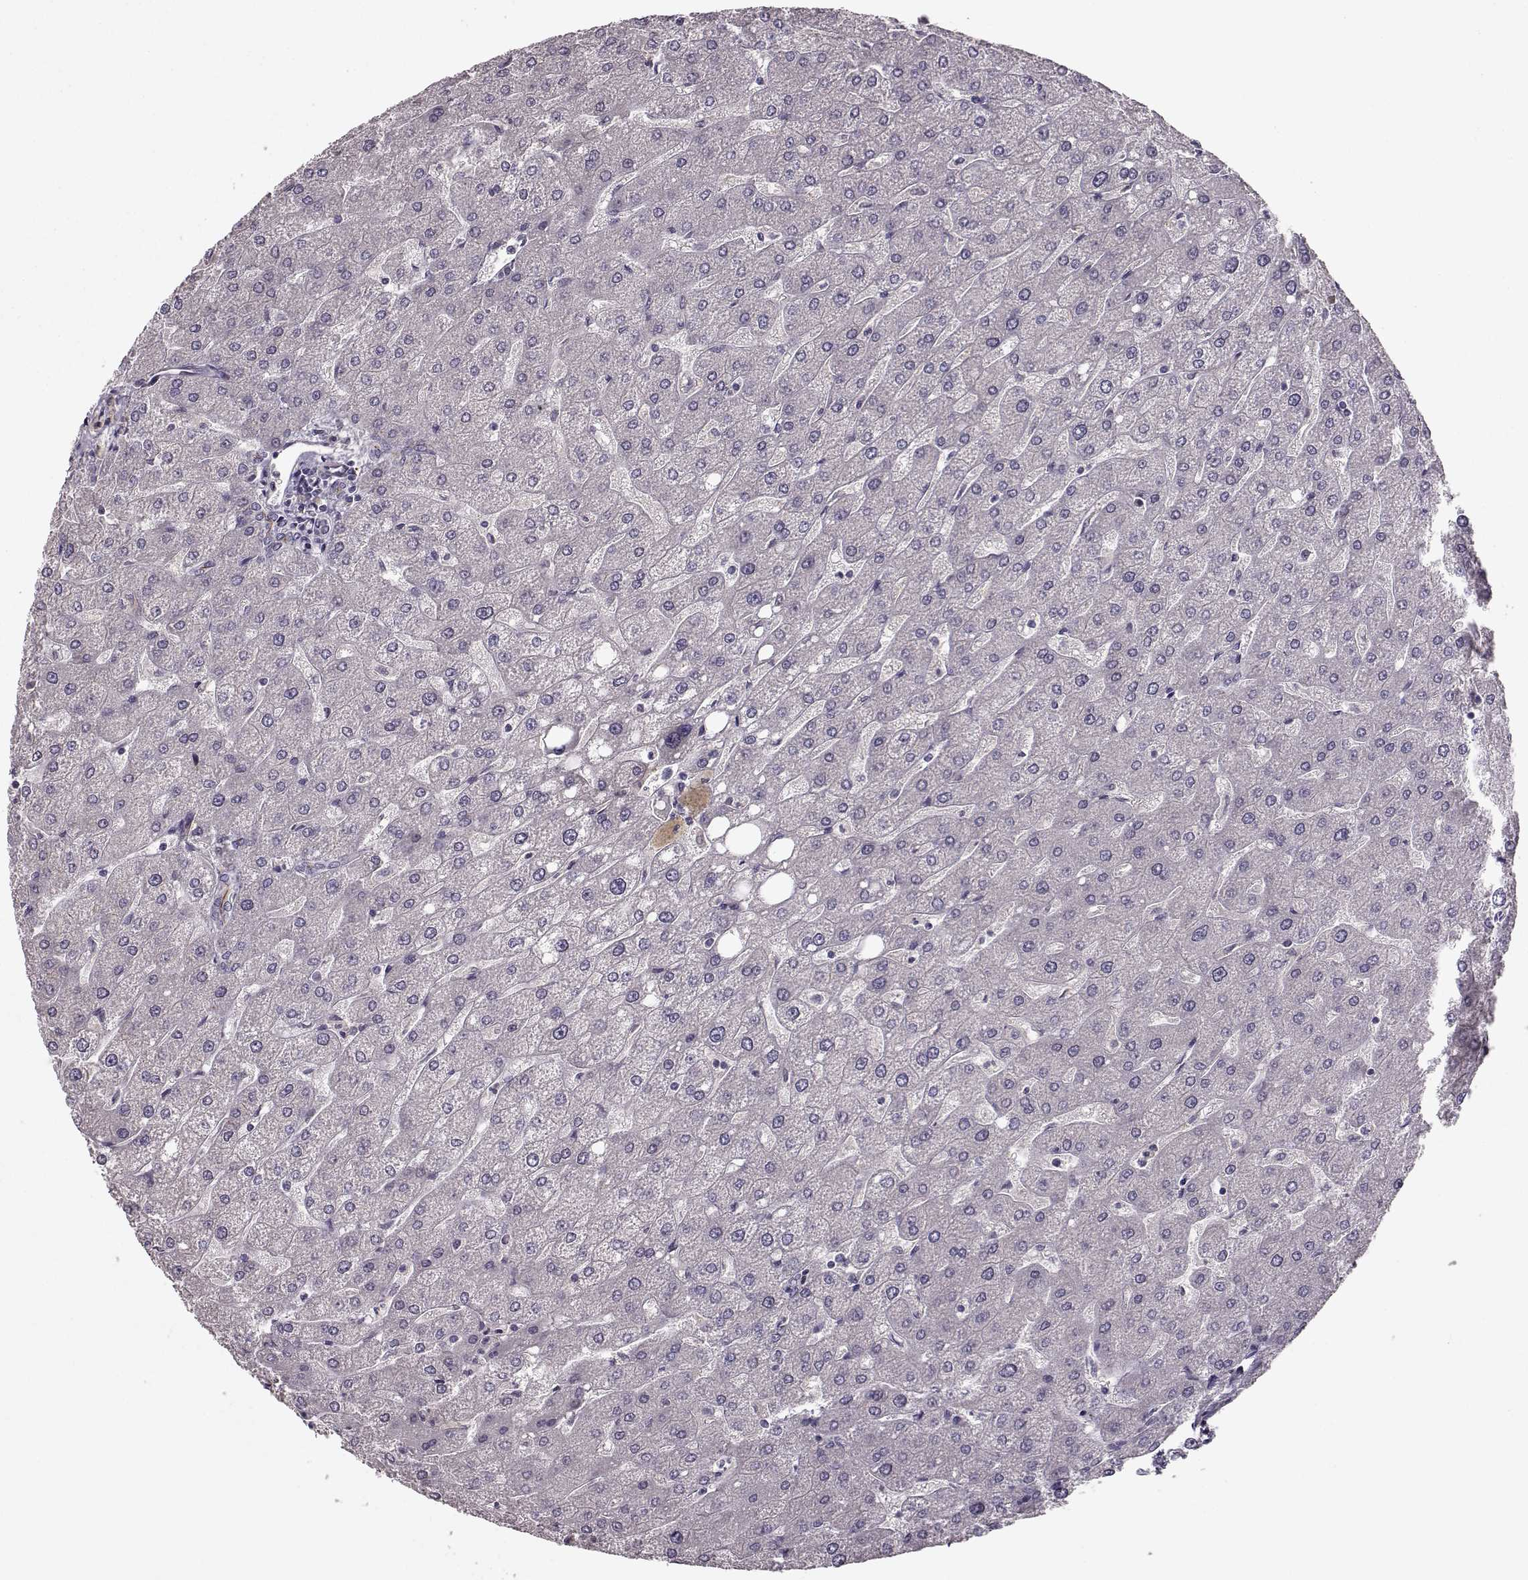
{"staining": {"intensity": "negative", "quantity": "none", "location": "none"}, "tissue": "liver", "cell_type": "Cholangiocytes", "image_type": "normal", "snomed": [{"axis": "morphology", "description": "Normal tissue, NOS"}, {"axis": "topography", "description": "Liver"}], "caption": "The photomicrograph demonstrates no significant staining in cholangiocytes of liver.", "gene": "MTR", "patient": {"sex": "male", "age": 67}}